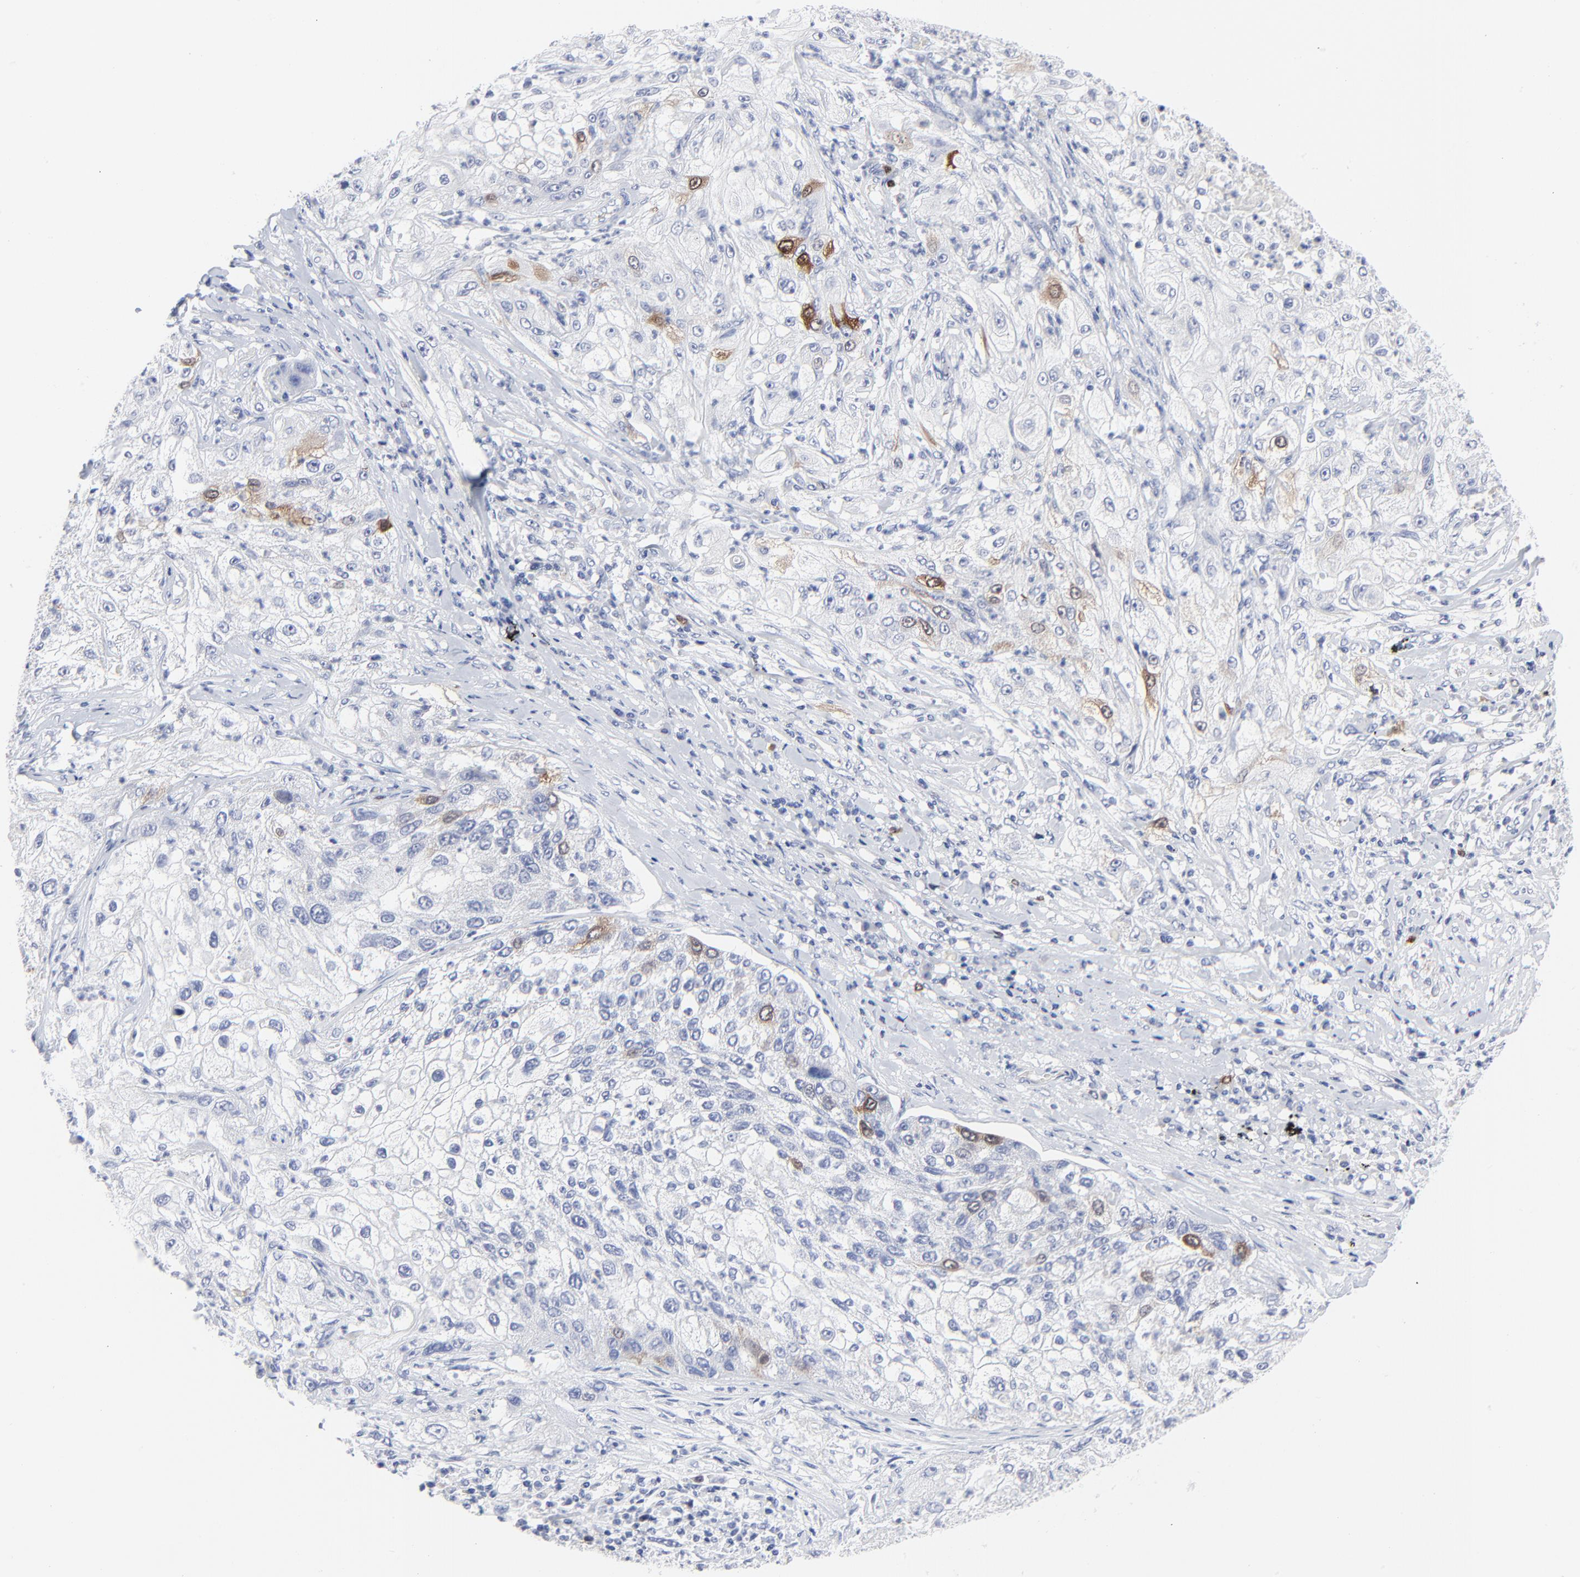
{"staining": {"intensity": "moderate", "quantity": "<25%", "location": "cytoplasmic/membranous,nuclear"}, "tissue": "lung cancer", "cell_type": "Tumor cells", "image_type": "cancer", "snomed": [{"axis": "morphology", "description": "Inflammation, NOS"}, {"axis": "morphology", "description": "Squamous cell carcinoma, NOS"}, {"axis": "topography", "description": "Lymph node"}, {"axis": "topography", "description": "Soft tissue"}, {"axis": "topography", "description": "Lung"}], "caption": "Lung cancer tissue displays moderate cytoplasmic/membranous and nuclear expression in about <25% of tumor cells, visualized by immunohistochemistry. The protein of interest is shown in brown color, while the nuclei are stained blue.", "gene": "CDK1", "patient": {"sex": "male", "age": 66}}